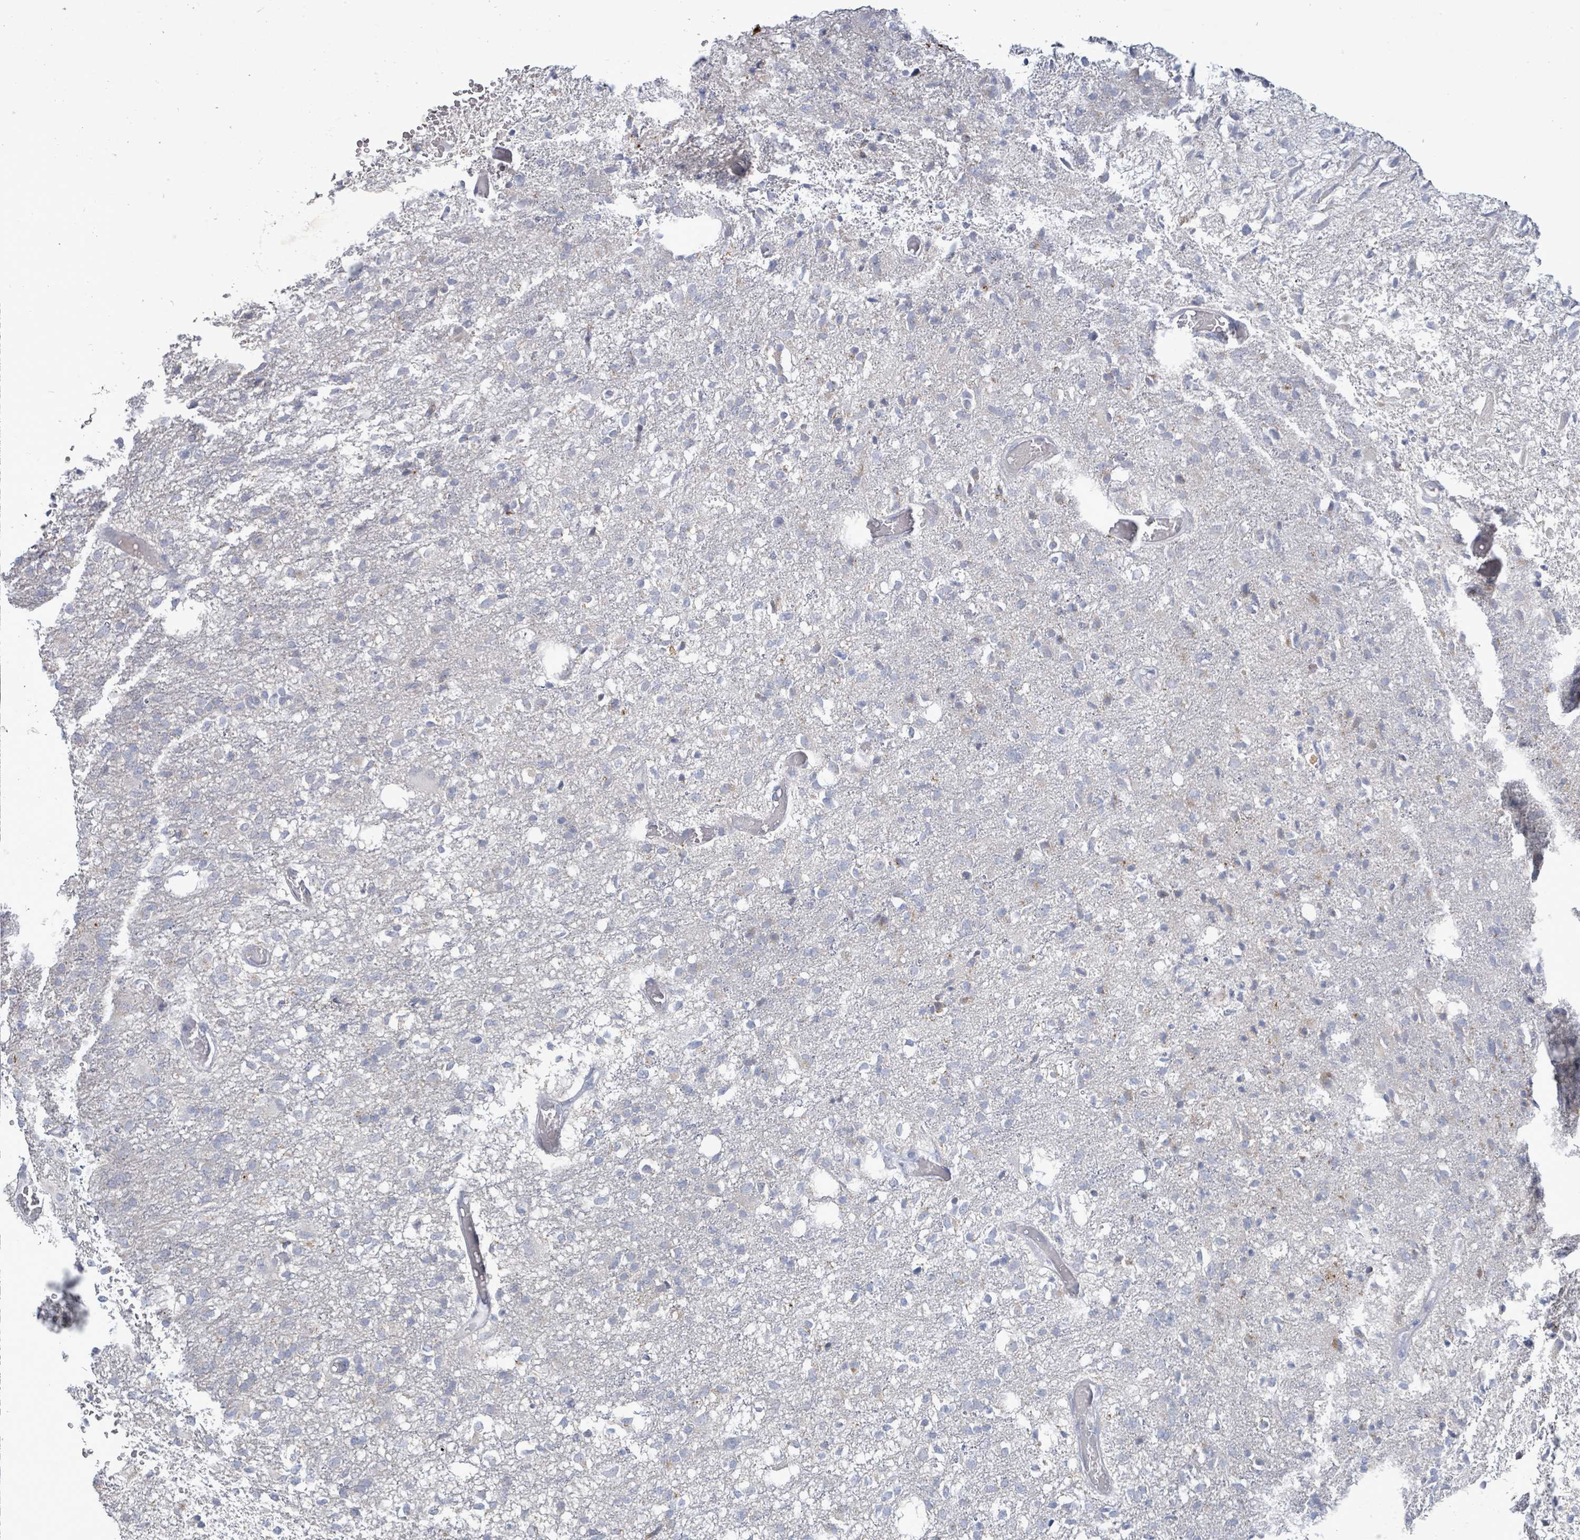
{"staining": {"intensity": "negative", "quantity": "none", "location": "none"}, "tissue": "glioma", "cell_type": "Tumor cells", "image_type": "cancer", "snomed": [{"axis": "morphology", "description": "Glioma, malignant, High grade"}, {"axis": "topography", "description": "Brain"}], "caption": "This histopathology image is of malignant high-grade glioma stained with IHC to label a protein in brown with the nuclei are counter-stained blue. There is no staining in tumor cells. (DAB immunohistochemistry (IHC) visualized using brightfield microscopy, high magnification).", "gene": "ZFPM1", "patient": {"sex": "female", "age": 74}}